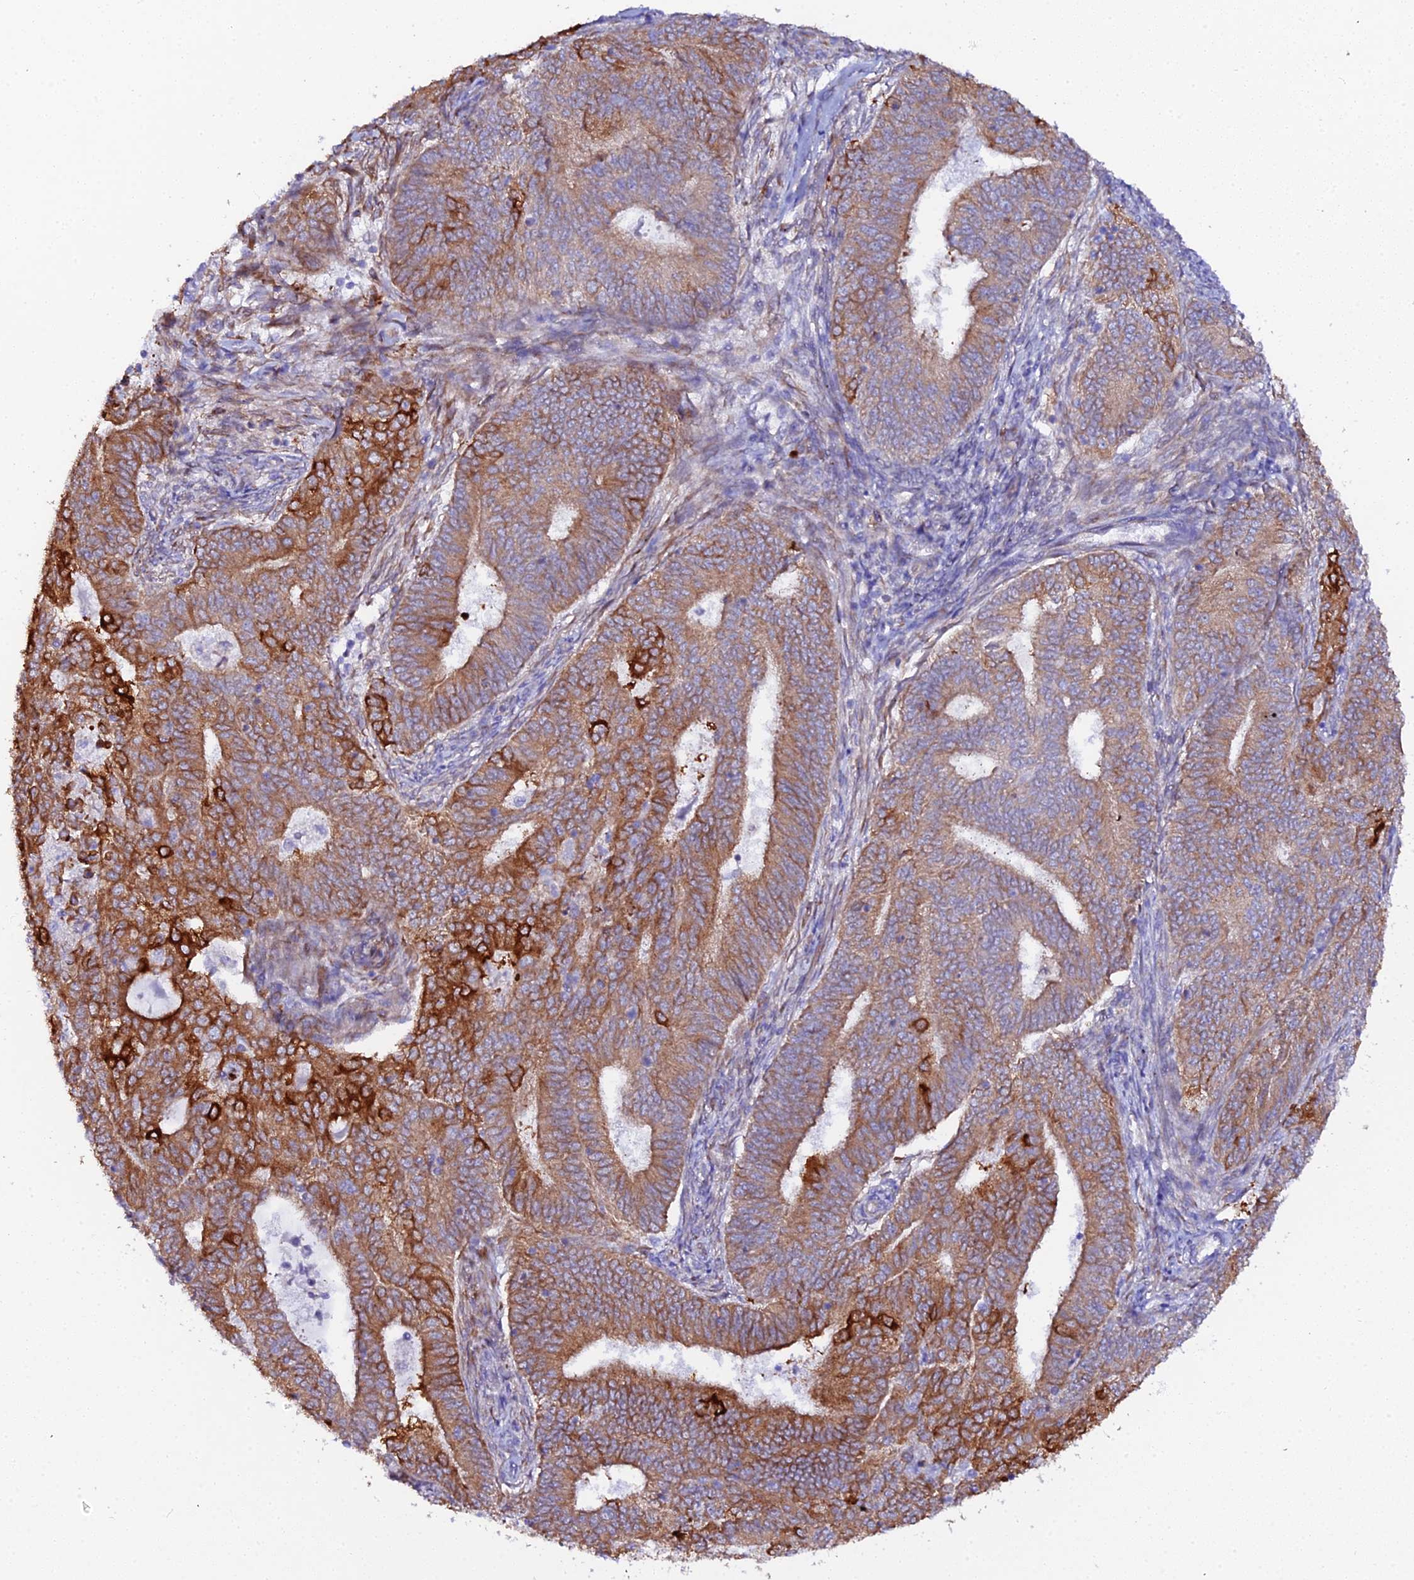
{"staining": {"intensity": "strong", "quantity": "25%-75%", "location": "cytoplasmic/membranous"}, "tissue": "endometrial cancer", "cell_type": "Tumor cells", "image_type": "cancer", "snomed": [{"axis": "morphology", "description": "Adenocarcinoma, NOS"}, {"axis": "topography", "description": "Endometrium"}], "caption": "This is a histology image of IHC staining of adenocarcinoma (endometrial), which shows strong staining in the cytoplasmic/membranous of tumor cells.", "gene": "CFAP45", "patient": {"sex": "female", "age": 62}}